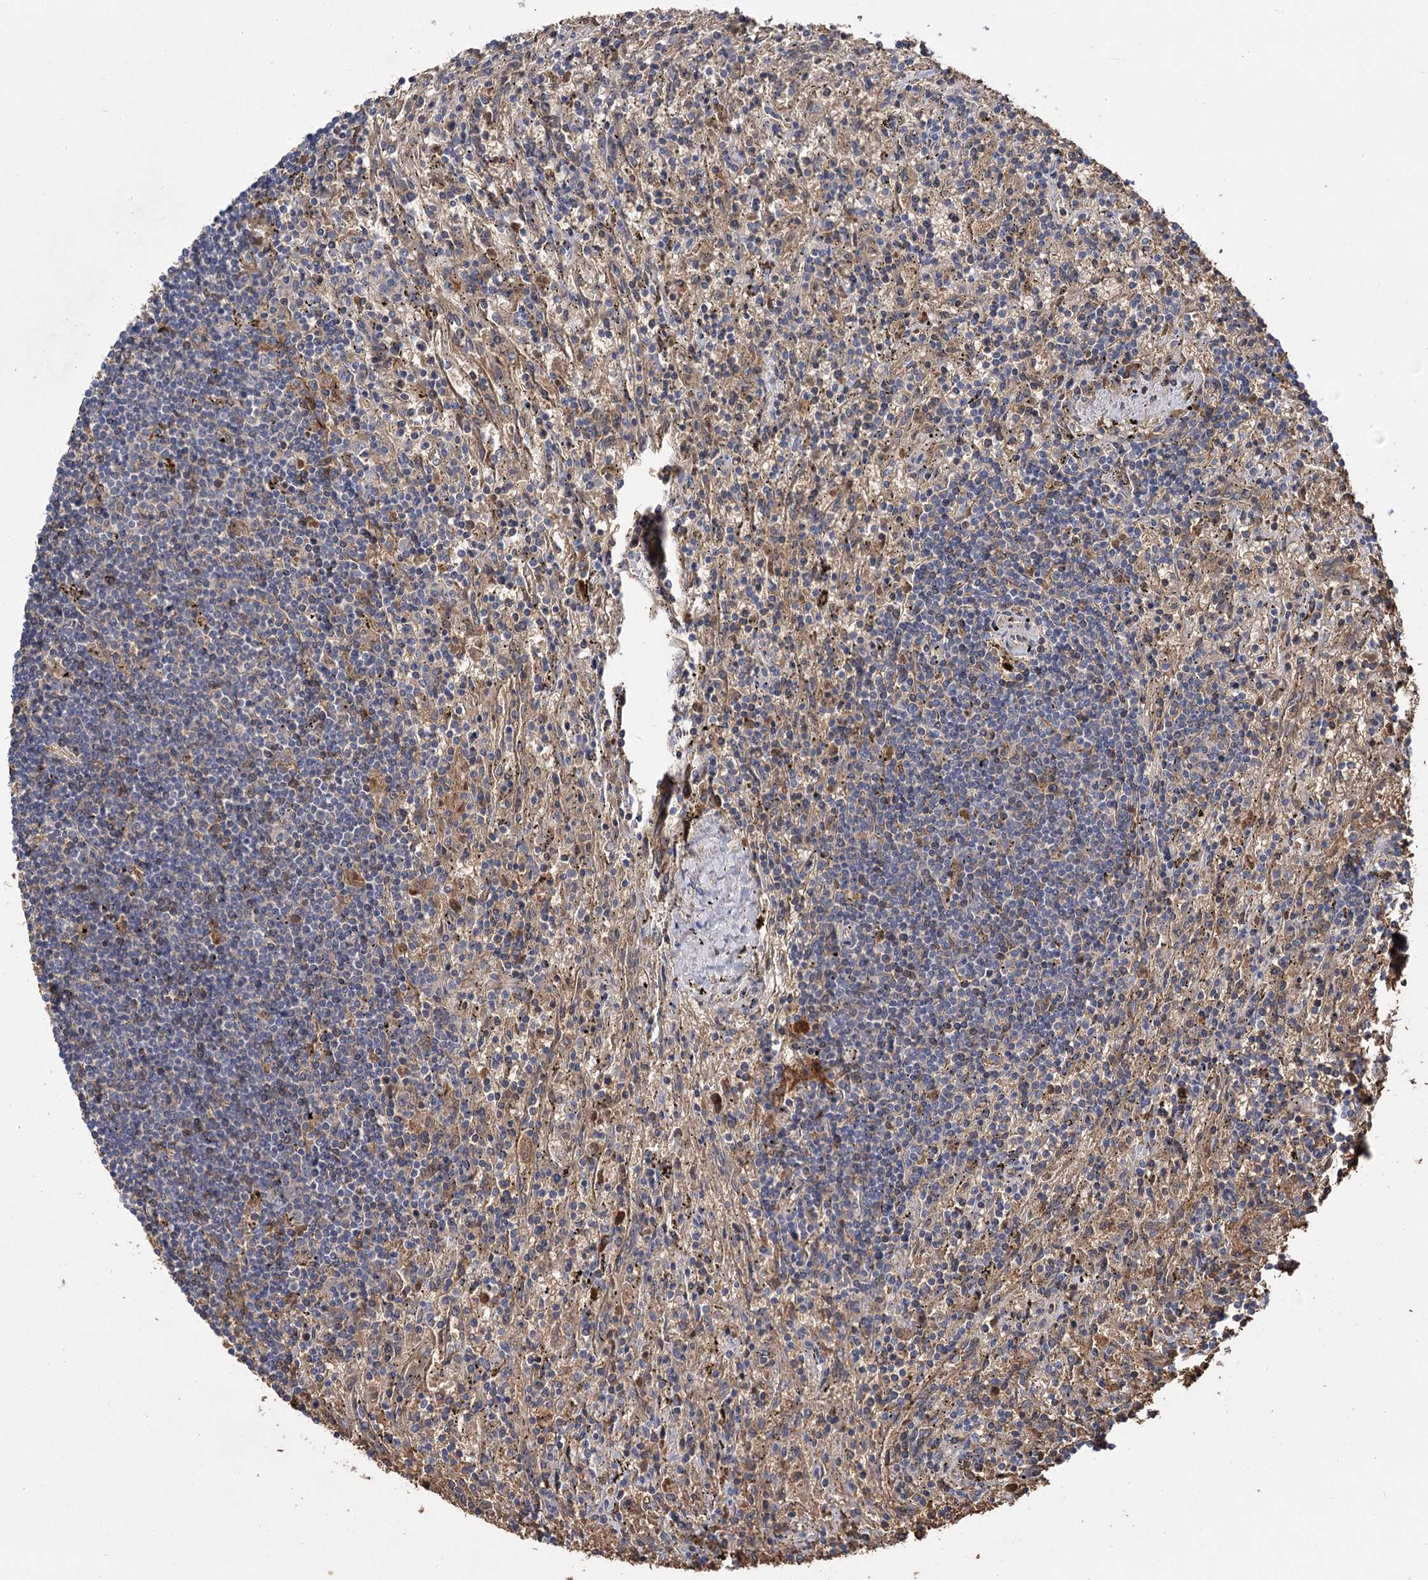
{"staining": {"intensity": "negative", "quantity": "none", "location": "none"}, "tissue": "lymphoma", "cell_type": "Tumor cells", "image_type": "cancer", "snomed": [{"axis": "morphology", "description": "Malignant lymphoma, non-Hodgkin's type, Low grade"}, {"axis": "topography", "description": "Spleen"}], "caption": "DAB immunohistochemical staining of lymphoma reveals no significant staining in tumor cells.", "gene": "USP50", "patient": {"sex": "male", "age": 76}}